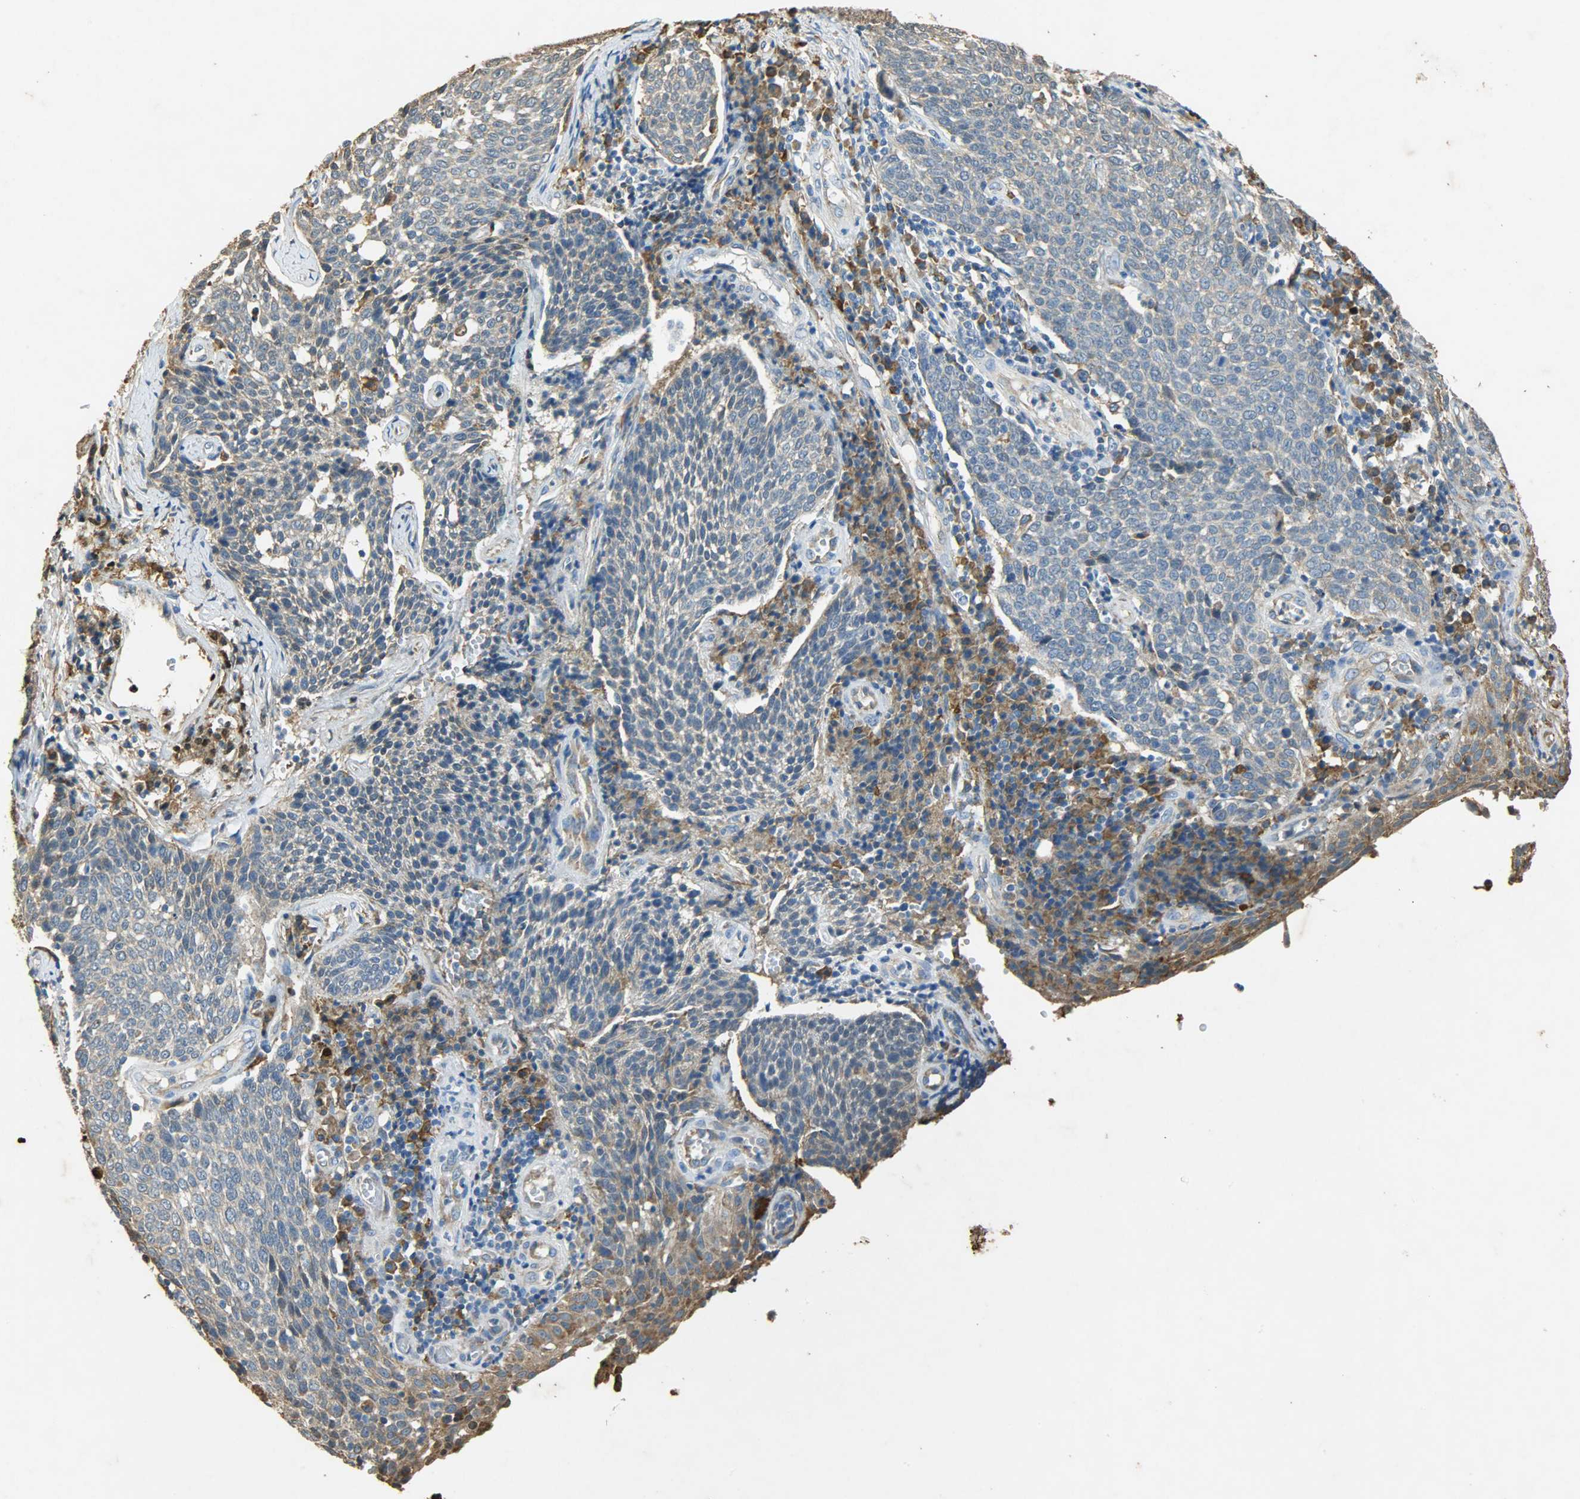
{"staining": {"intensity": "moderate", "quantity": ">75%", "location": "cytoplasmic/membranous"}, "tissue": "cervical cancer", "cell_type": "Tumor cells", "image_type": "cancer", "snomed": [{"axis": "morphology", "description": "Squamous cell carcinoma, NOS"}, {"axis": "topography", "description": "Cervix"}], "caption": "Moderate cytoplasmic/membranous positivity is present in approximately >75% of tumor cells in cervical cancer (squamous cell carcinoma).", "gene": "HSPA5", "patient": {"sex": "female", "age": 34}}